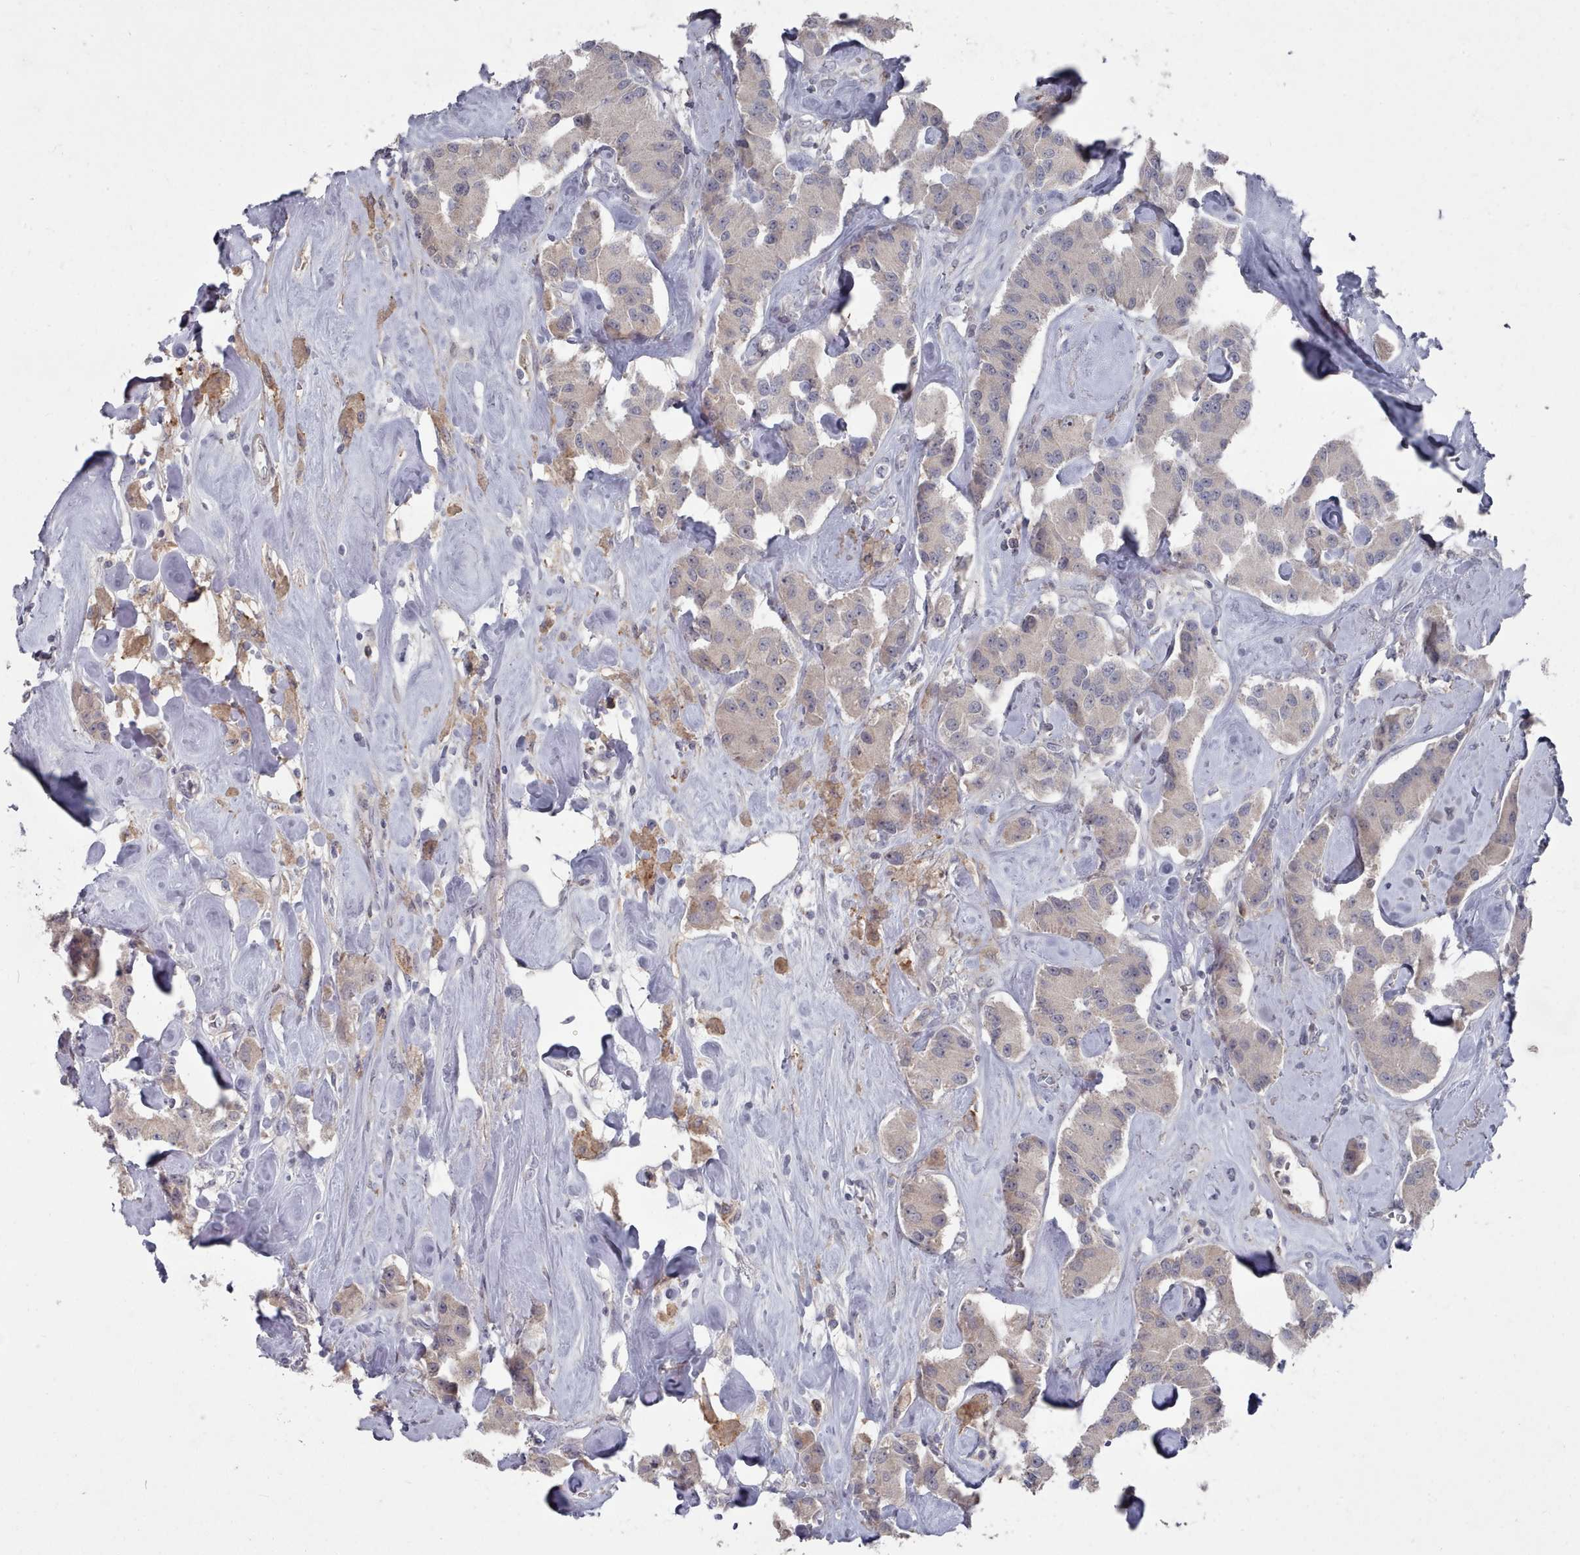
{"staining": {"intensity": "negative", "quantity": "none", "location": "none"}, "tissue": "carcinoid", "cell_type": "Tumor cells", "image_type": "cancer", "snomed": [{"axis": "morphology", "description": "Carcinoid, malignant, NOS"}, {"axis": "topography", "description": "Pancreas"}], "caption": "Protein analysis of carcinoid exhibits no significant expression in tumor cells.", "gene": "COL8A2", "patient": {"sex": "male", "age": 41}}